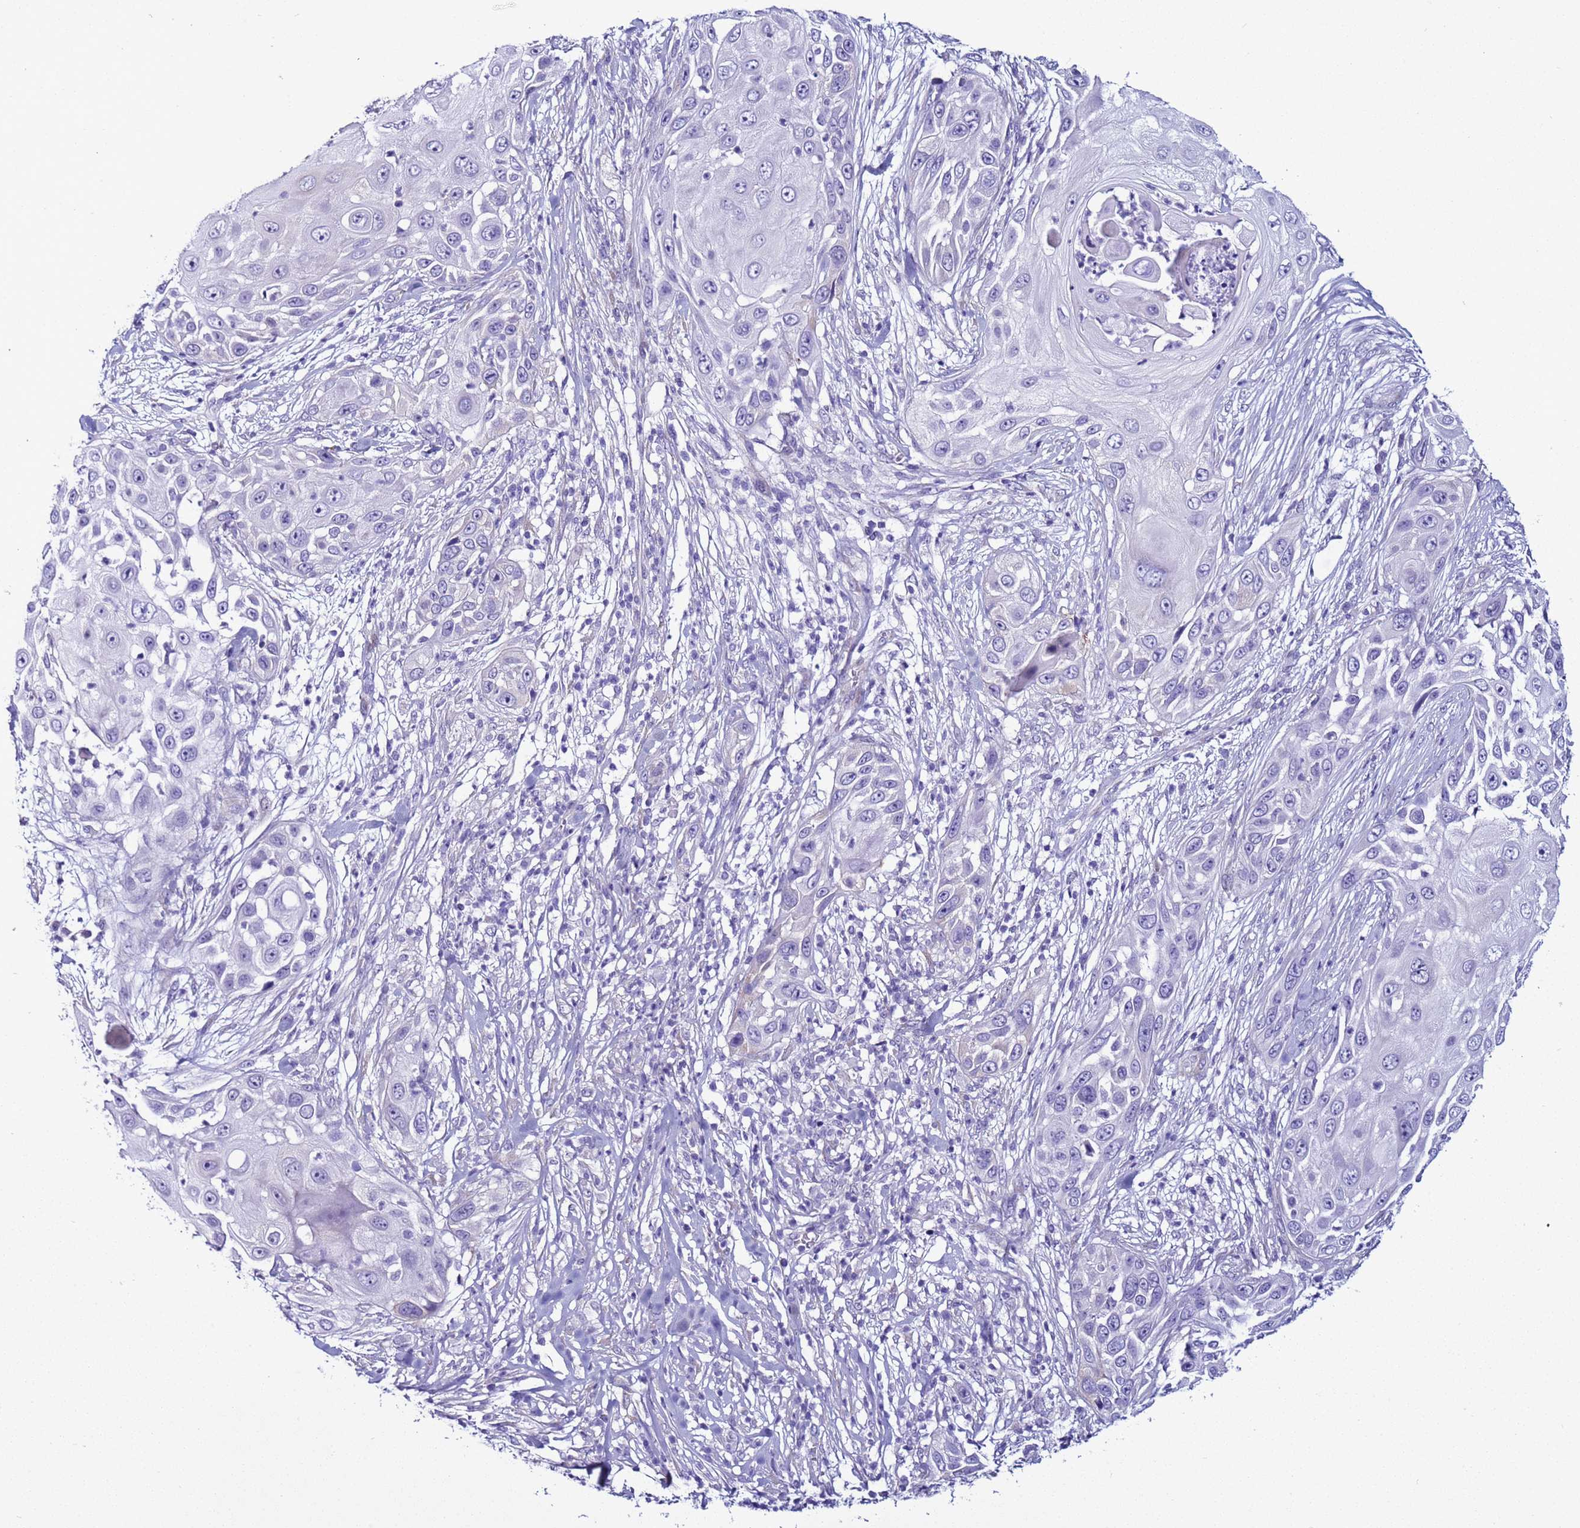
{"staining": {"intensity": "negative", "quantity": "none", "location": "none"}, "tissue": "skin cancer", "cell_type": "Tumor cells", "image_type": "cancer", "snomed": [{"axis": "morphology", "description": "Squamous cell carcinoma, NOS"}, {"axis": "topography", "description": "Skin"}], "caption": "Skin squamous cell carcinoma was stained to show a protein in brown. There is no significant expression in tumor cells.", "gene": "LRRC10B", "patient": {"sex": "female", "age": 44}}